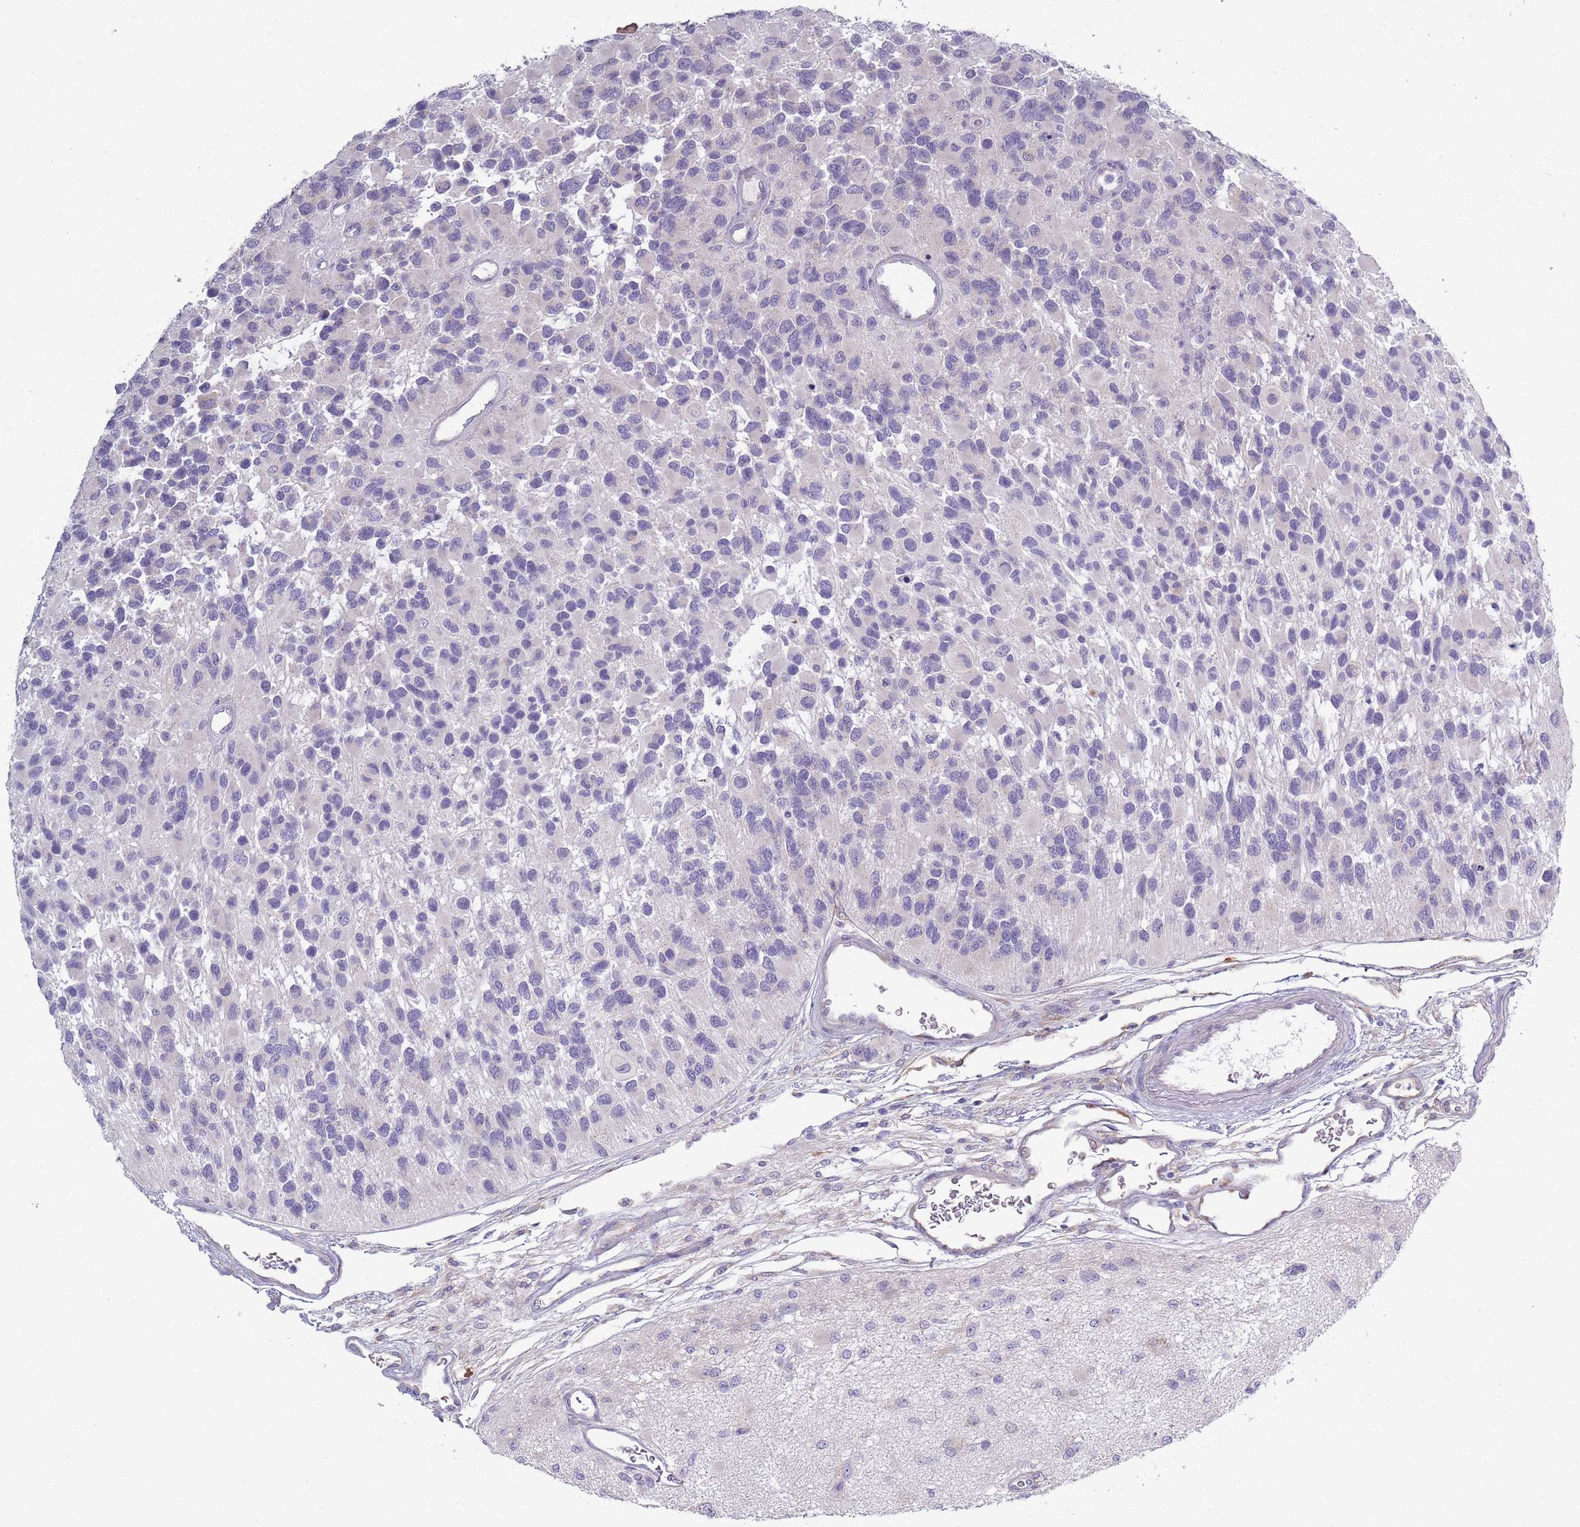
{"staining": {"intensity": "negative", "quantity": "none", "location": "none"}, "tissue": "glioma", "cell_type": "Tumor cells", "image_type": "cancer", "snomed": [{"axis": "morphology", "description": "Glioma, malignant, High grade"}, {"axis": "topography", "description": "Brain"}], "caption": "Immunohistochemical staining of malignant glioma (high-grade) exhibits no significant expression in tumor cells.", "gene": "LTB", "patient": {"sex": "male", "age": 77}}